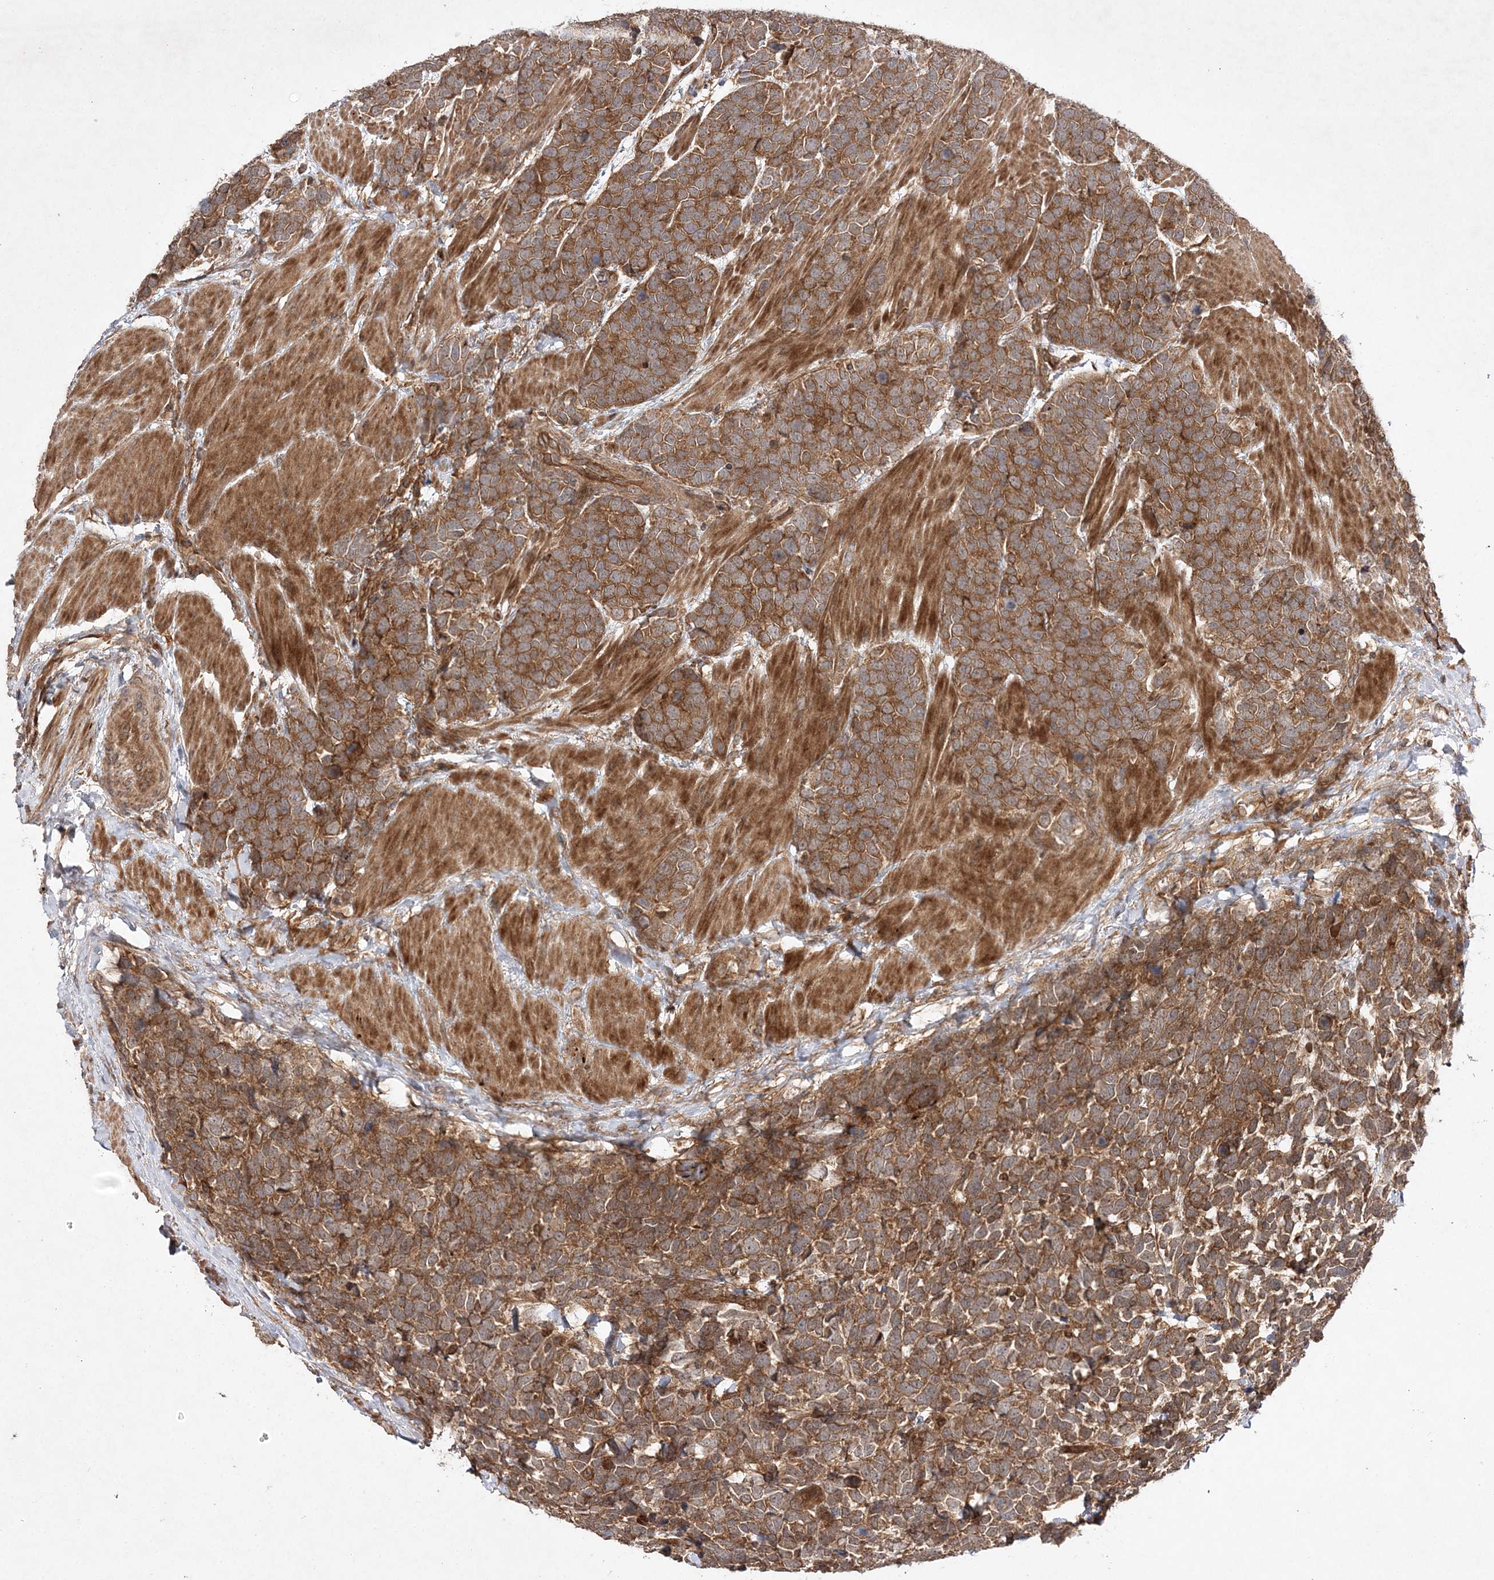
{"staining": {"intensity": "moderate", "quantity": ">75%", "location": "cytoplasmic/membranous"}, "tissue": "urothelial cancer", "cell_type": "Tumor cells", "image_type": "cancer", "snomed": [{"axis": "morphology", "description": "Urothelial carcinoma, High grade"}, {"axis": "topography", "description": "Urinary bladder"}], "caption": "Tumor cells demonstrate medium levels of moderate cytoplasmic/membranous staining in about >75% of cells in urothelial carcinoma (high-grade).", "gene": "TMEM9B", "patient": {"sex": "female", "age": 82}}